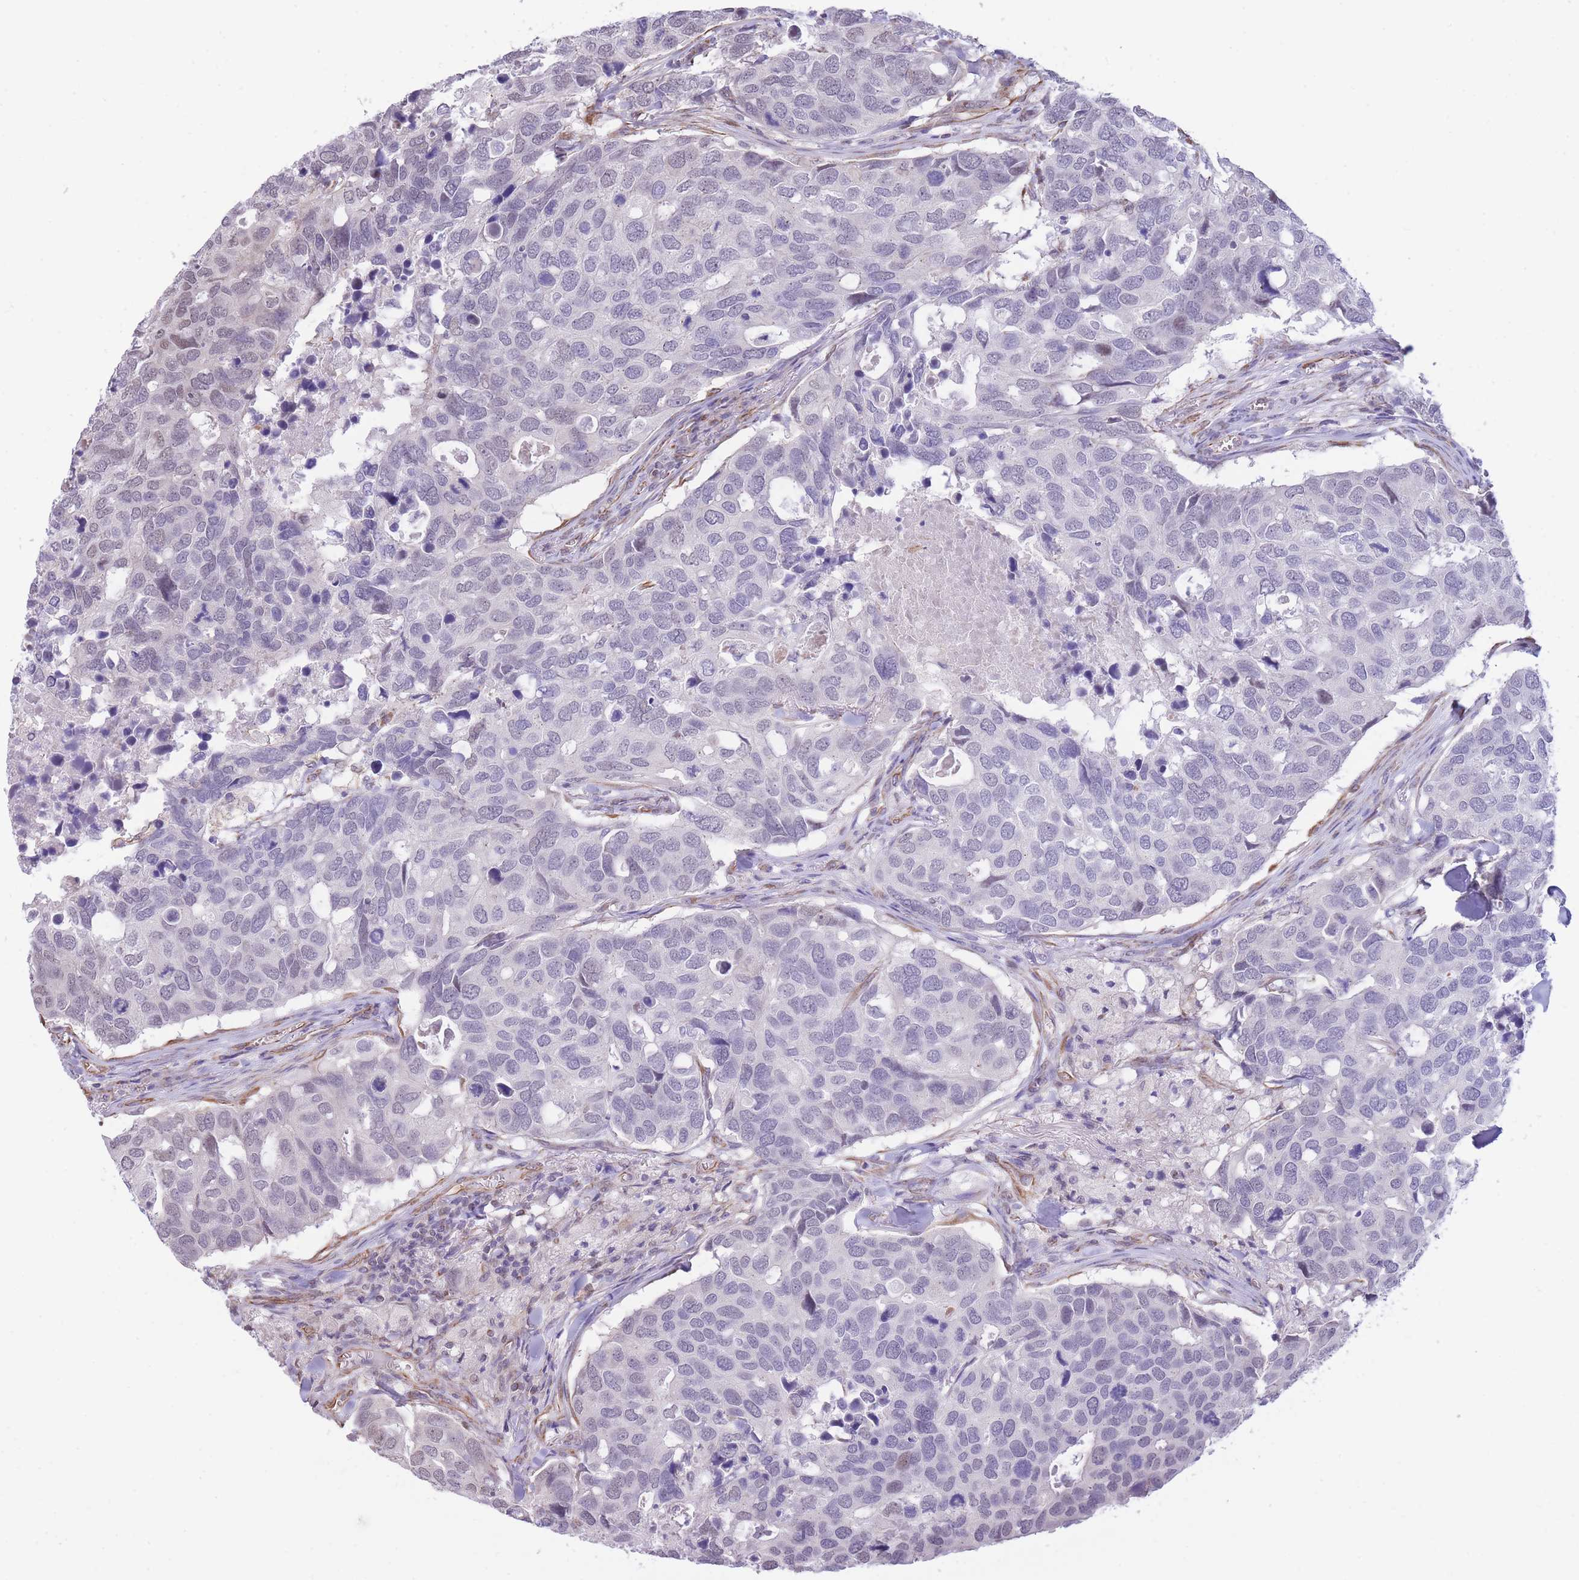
{"staining": {"intensity": "negative", "quantity": "none", "location": "none"}, "tissue": "breast cancer", "cell_type": "Tumor cells", "image_type": "cancer", "snomed": [{"axis": "morphology", "description": "Duct carcinoma"}, {"axis": "topography", "description": "Breast"}], "caption": "Tumor cells are negative for protein expression in human intraductal carcinoma (breast).", "gene": "PSG8", "patient": {"sex": "female", "age": 83}}